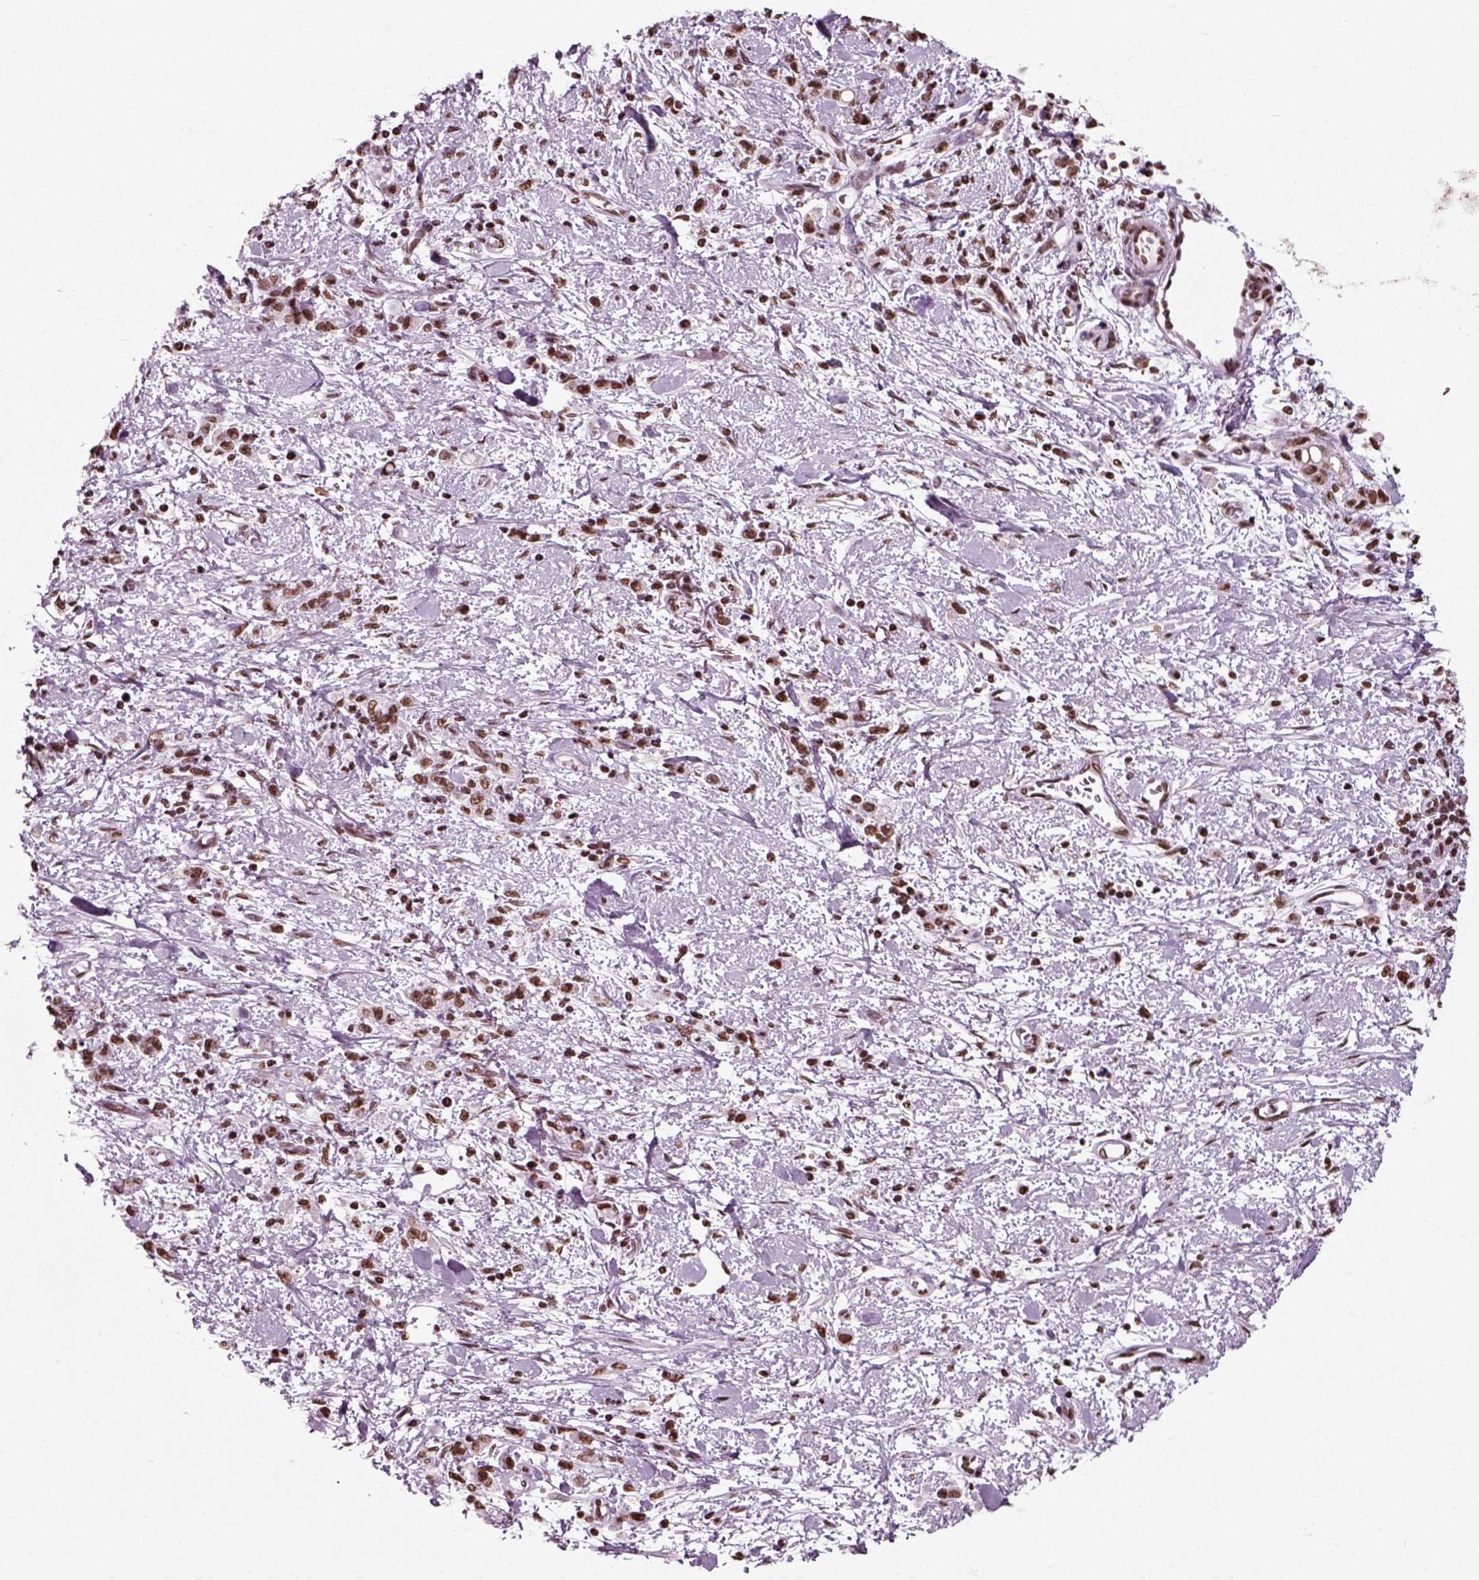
{"staining": {"intensity": "strong", "quantity": ">75%", "location": "nuclear"}, "tissue": "stomach cancer", "cell_type": "Tumor cells", "image_type": "cancer", "snomed": [{"axis": "morphology", "description": "Adenocarcinoma, NOS"}, {"axis": "topography", "description": "Stomach"}], "caption": "Tumor cells show strong nuclear positivity in about >75% of cells in stomach cancer (adenocarcinoma).", "gene": "POLR1H", "patient": {"sex": "male", "age": 77}}